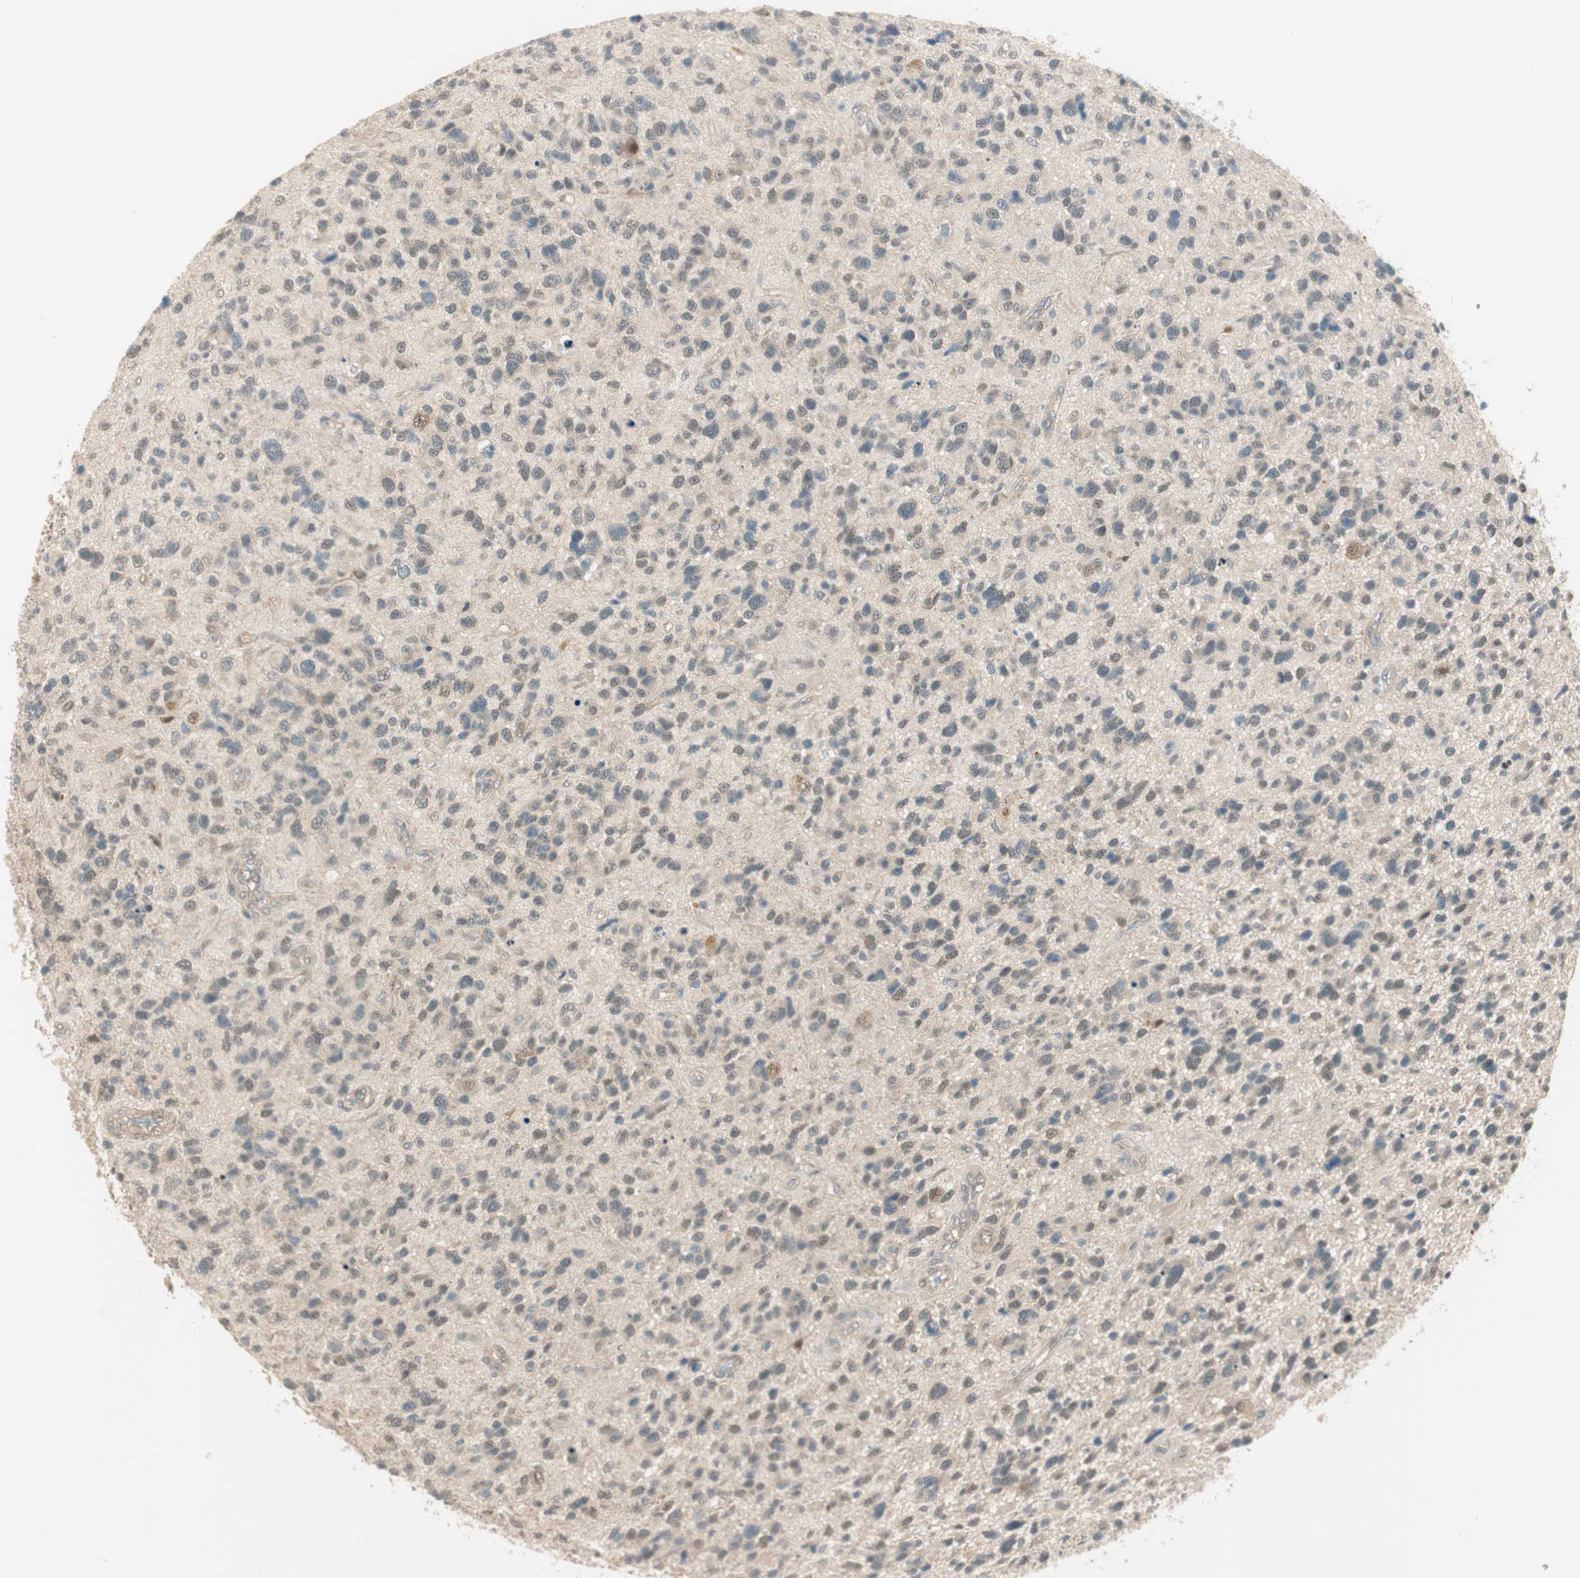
{"staining": {"intensity": "weak", "quantity": "<25%", "location": "cytoplasmic/membranous,nuclear"}, "tissue": "glioma", "cell_type": "Tumor cells", "image_type": "cancer", "snomed": [{"axis": "morphology", "description": "Glioma, malignant, High grade"}, {"axis": "topography", "description": "Brain"}], "caption": "The immunohistochemistry histopathology image has no significant positivity in tumor cells of glioma tissue.", "gene": "PSMD8", "patient": {"sex": "female", "age": 58}}